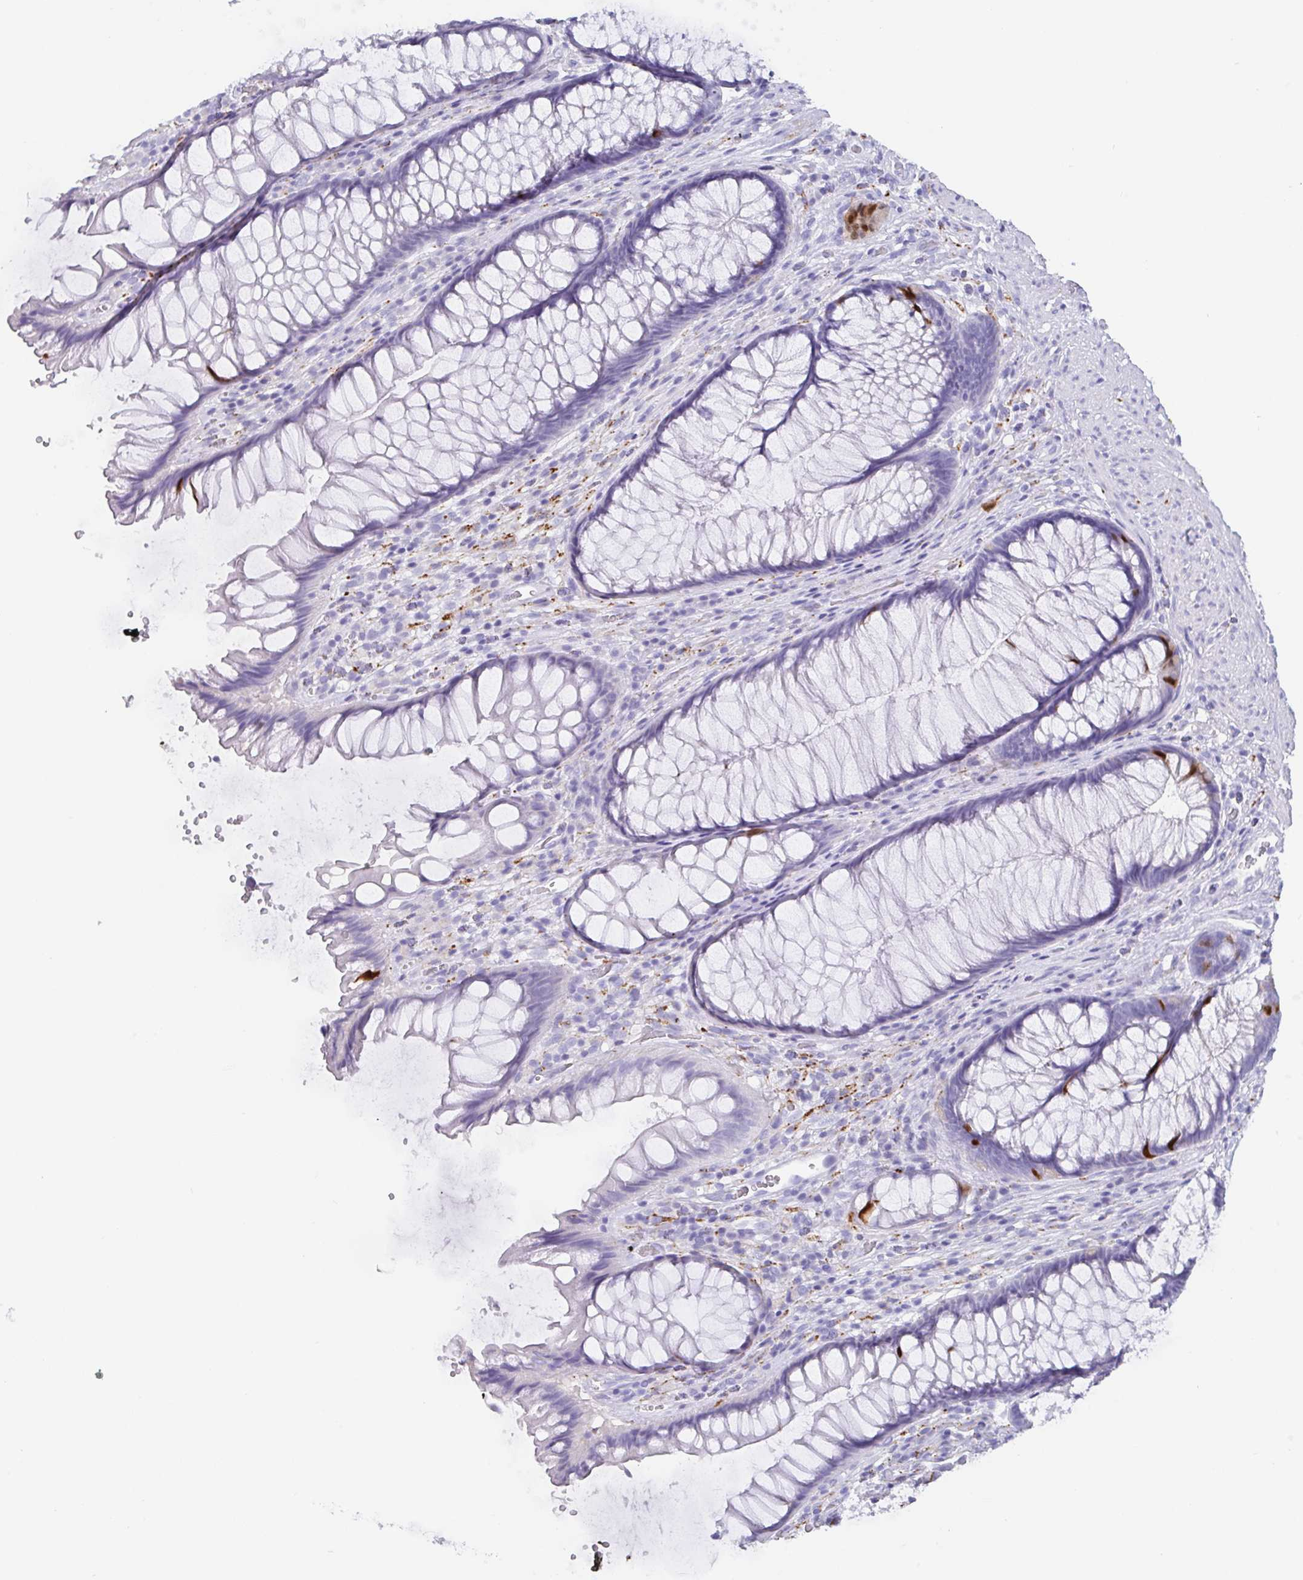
{"staining": {"intensity": "strong", "quantity": "<25%", "location": "cytoplasmic/membranous"}, "tissue": "rectum", "cell_type": "Glandular cells", "image_type": "normal", "snomed": [{"axis": "morphology", "description": "Normal tissue, NOS"}, {"axis": "topography", "description": "Rectum"}], "caption": "Immunohistochemical staining of unremarkable rectum demonstrates <25% levels of strong cytoplasmic/membranous protein positivity in about <25% of glandular cells.", "gene": "SCGN", "patient": {"sex": "male", "age": 53}}